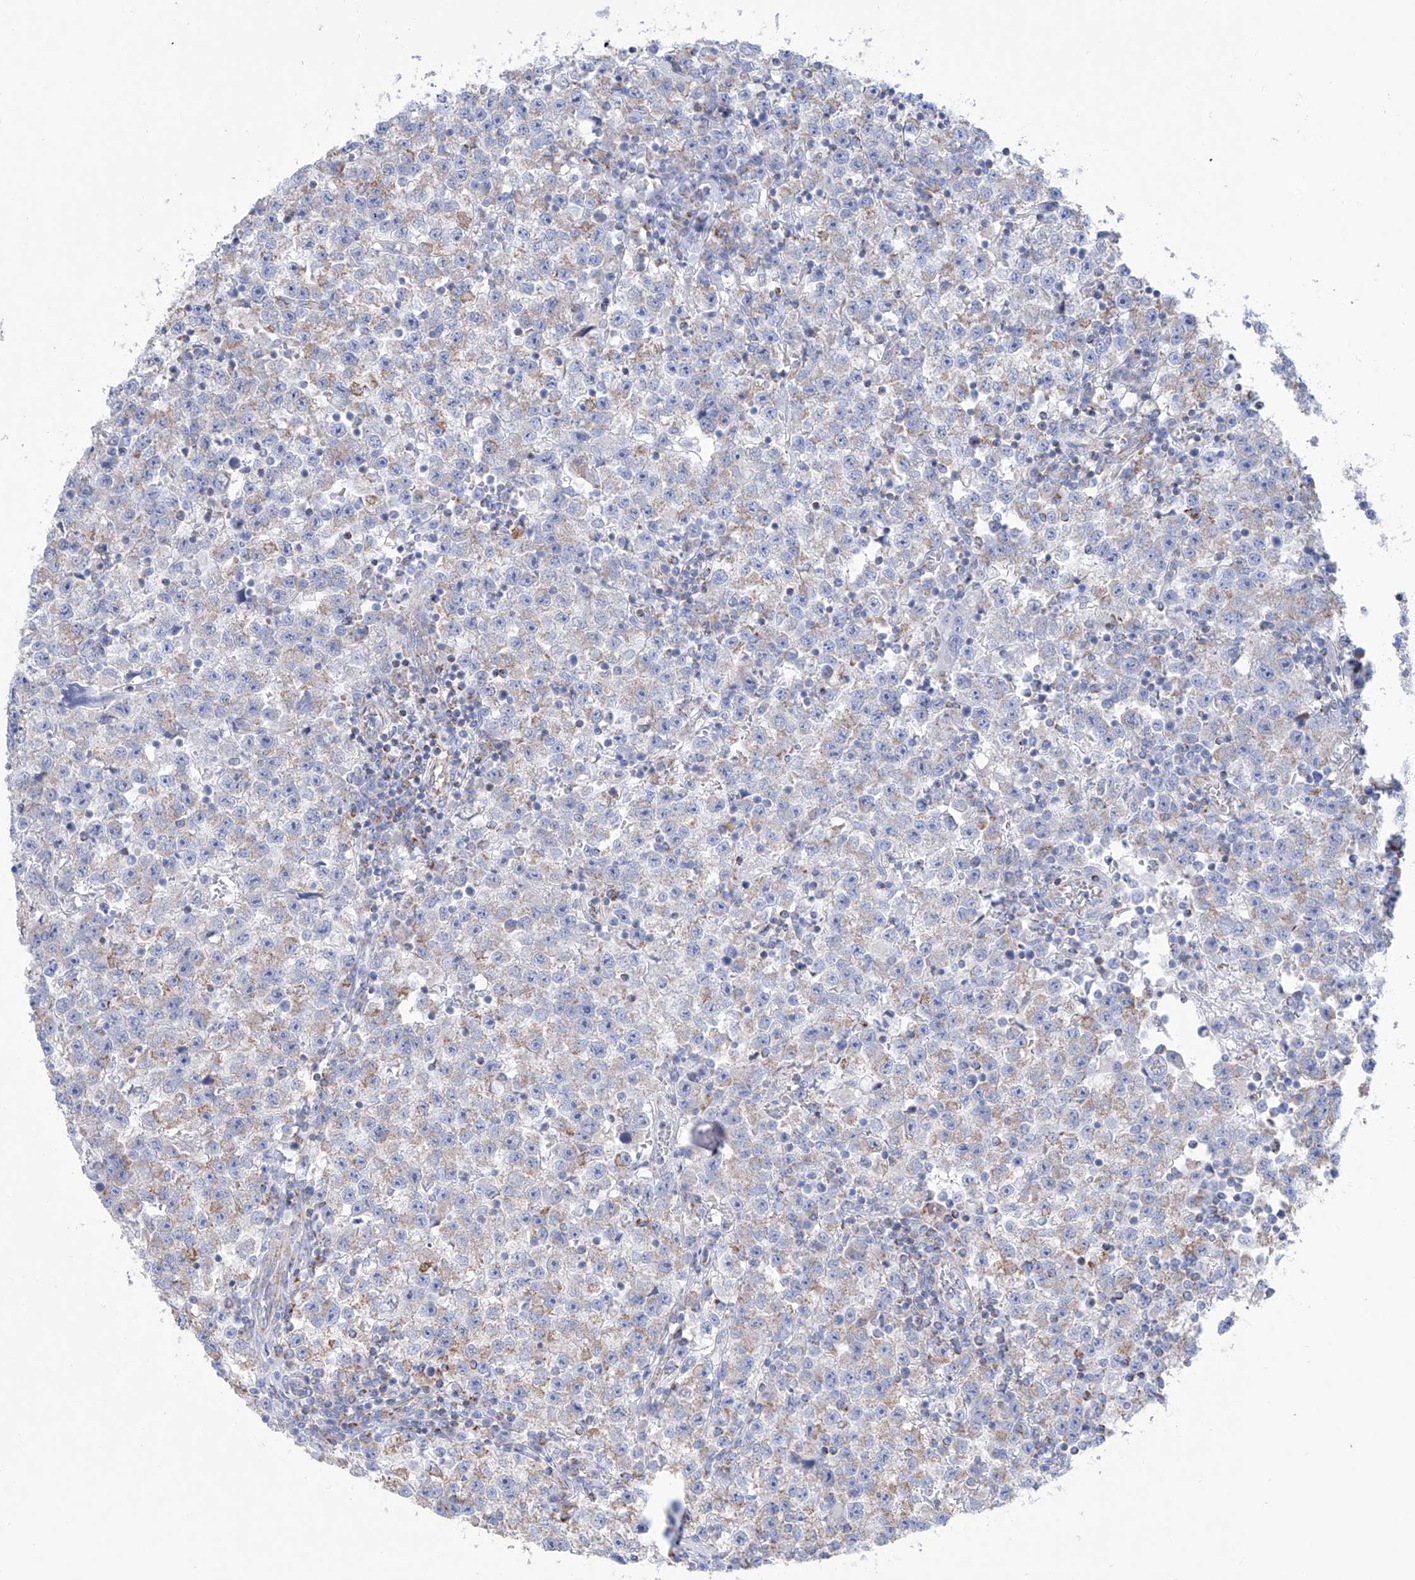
{"staining": {"intensity": "weak", "quantity": "<25%", "location": "cytoplasmic/membranous"}, "tissue": "testis cancer", "cell_type": "Tumor cells", "image_type": "cancer", "snomed": [{"axis": "morphology", "description": "Seminoma, NOS"}, {"axis": "topography", "description": "Testis"}], "caption": "DAB (3,3'-diaminobenzidine) immunohistochemical staining of seminoma (testis) demonstrates no significant positivity in tumor cells.", "gene": "ALDH6A1", "patient": {"sex": "male", "age": 22}}